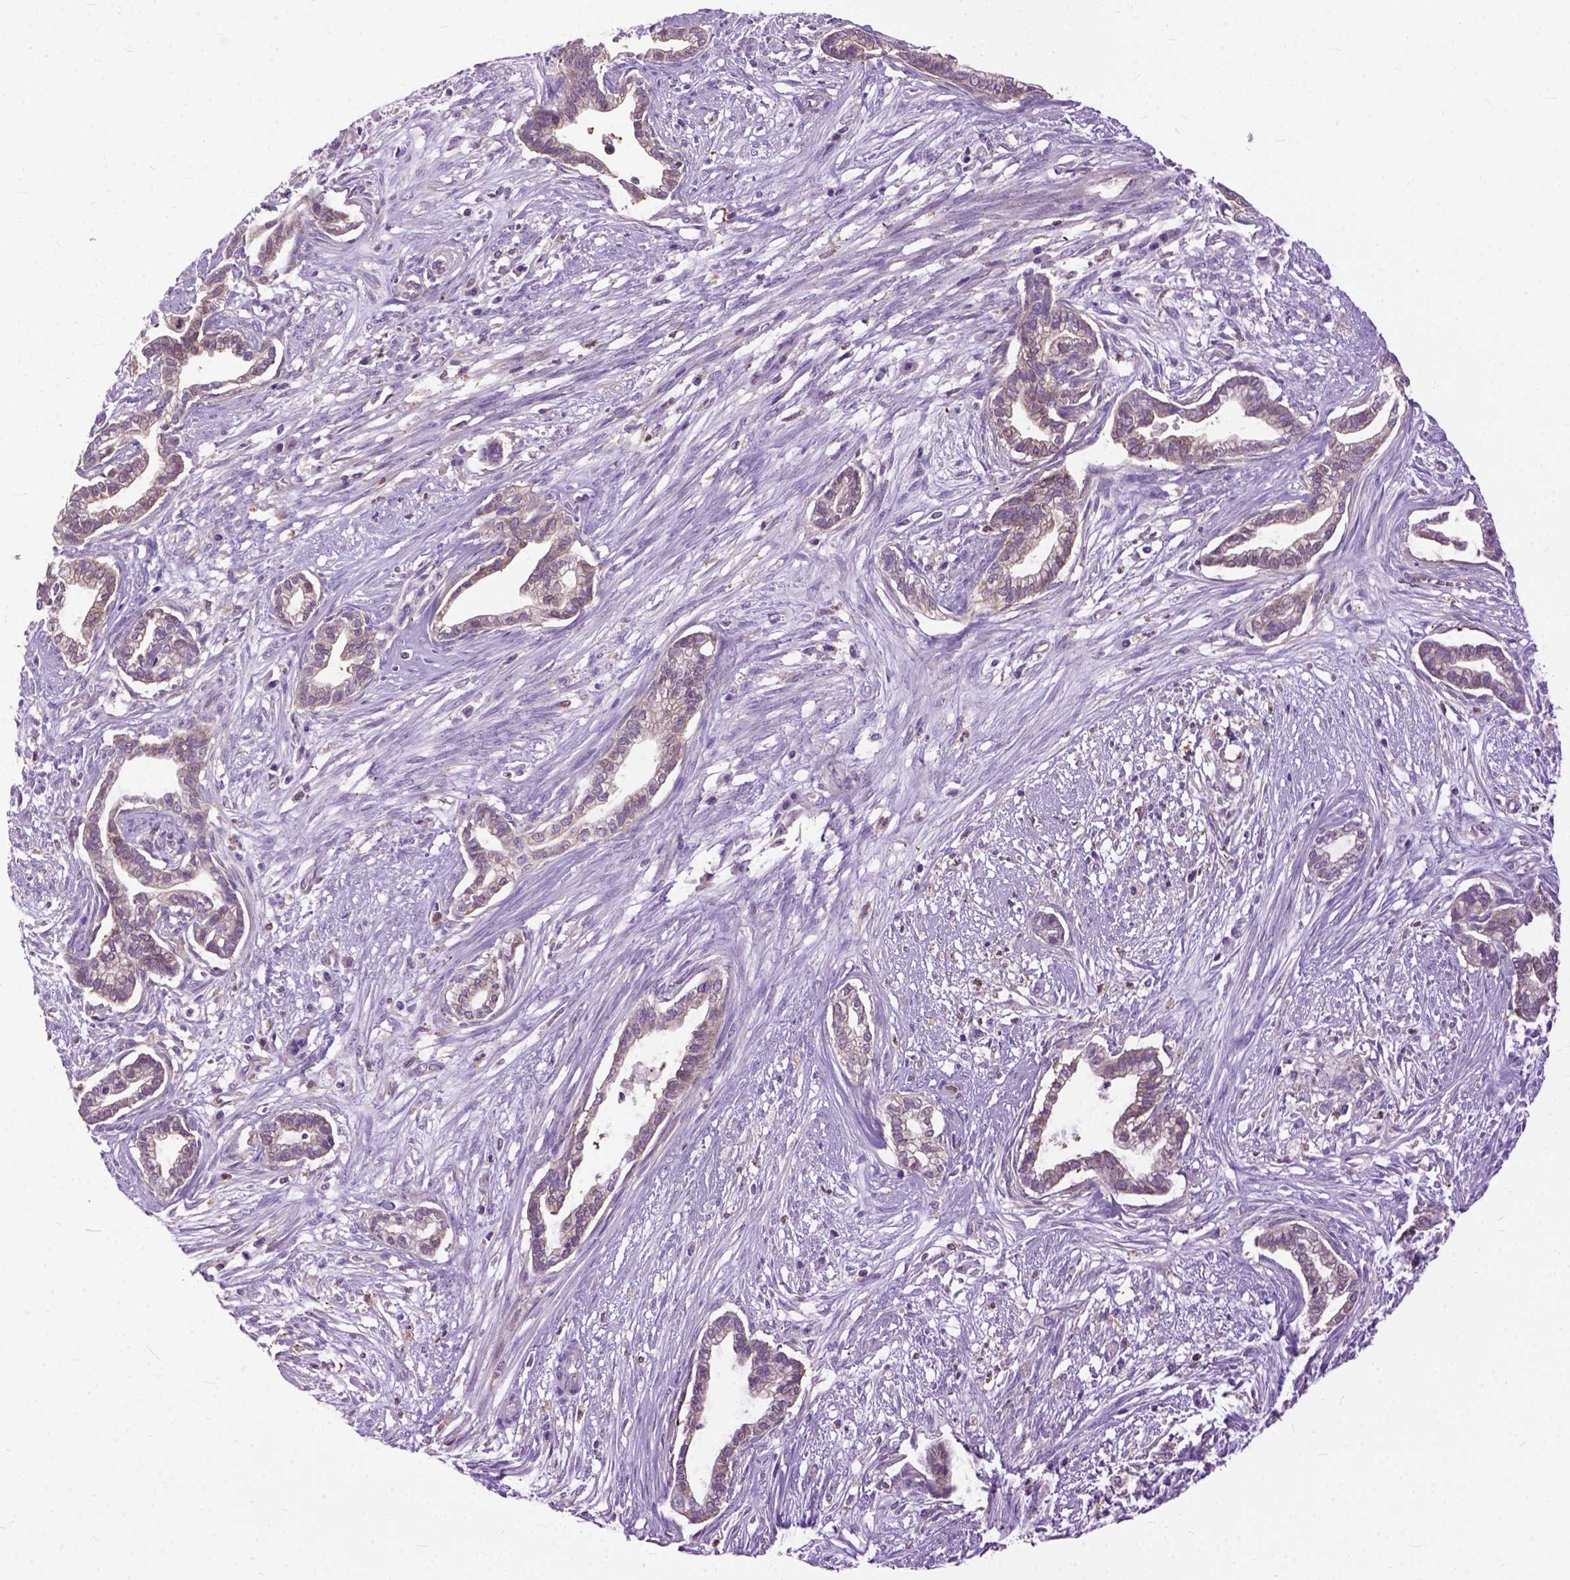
{"staining": {"intensity": "weak", "quantity": ">75%", "location": "cytoplasmic/membranous"}, "tissue": "cervical cancer", "cell_type": "Tumor cells", "image_type": "cancer", "snomed": [{"axis": "morphology", "description": "Adenocarcinoma, NOS"}, {"axis": "topography", "description": "Cervix"}], "caption": "A photomicrograph of human cervical cancer (adenocarcinoma) stained for a protein shows weak cytoplasmic/membranous brown staining in tumor cells. The protein is shown in brown color, while the nuclei are stained blue.", "gene": "NAMPT", "patient": {"sex": "female", "age": 62}}